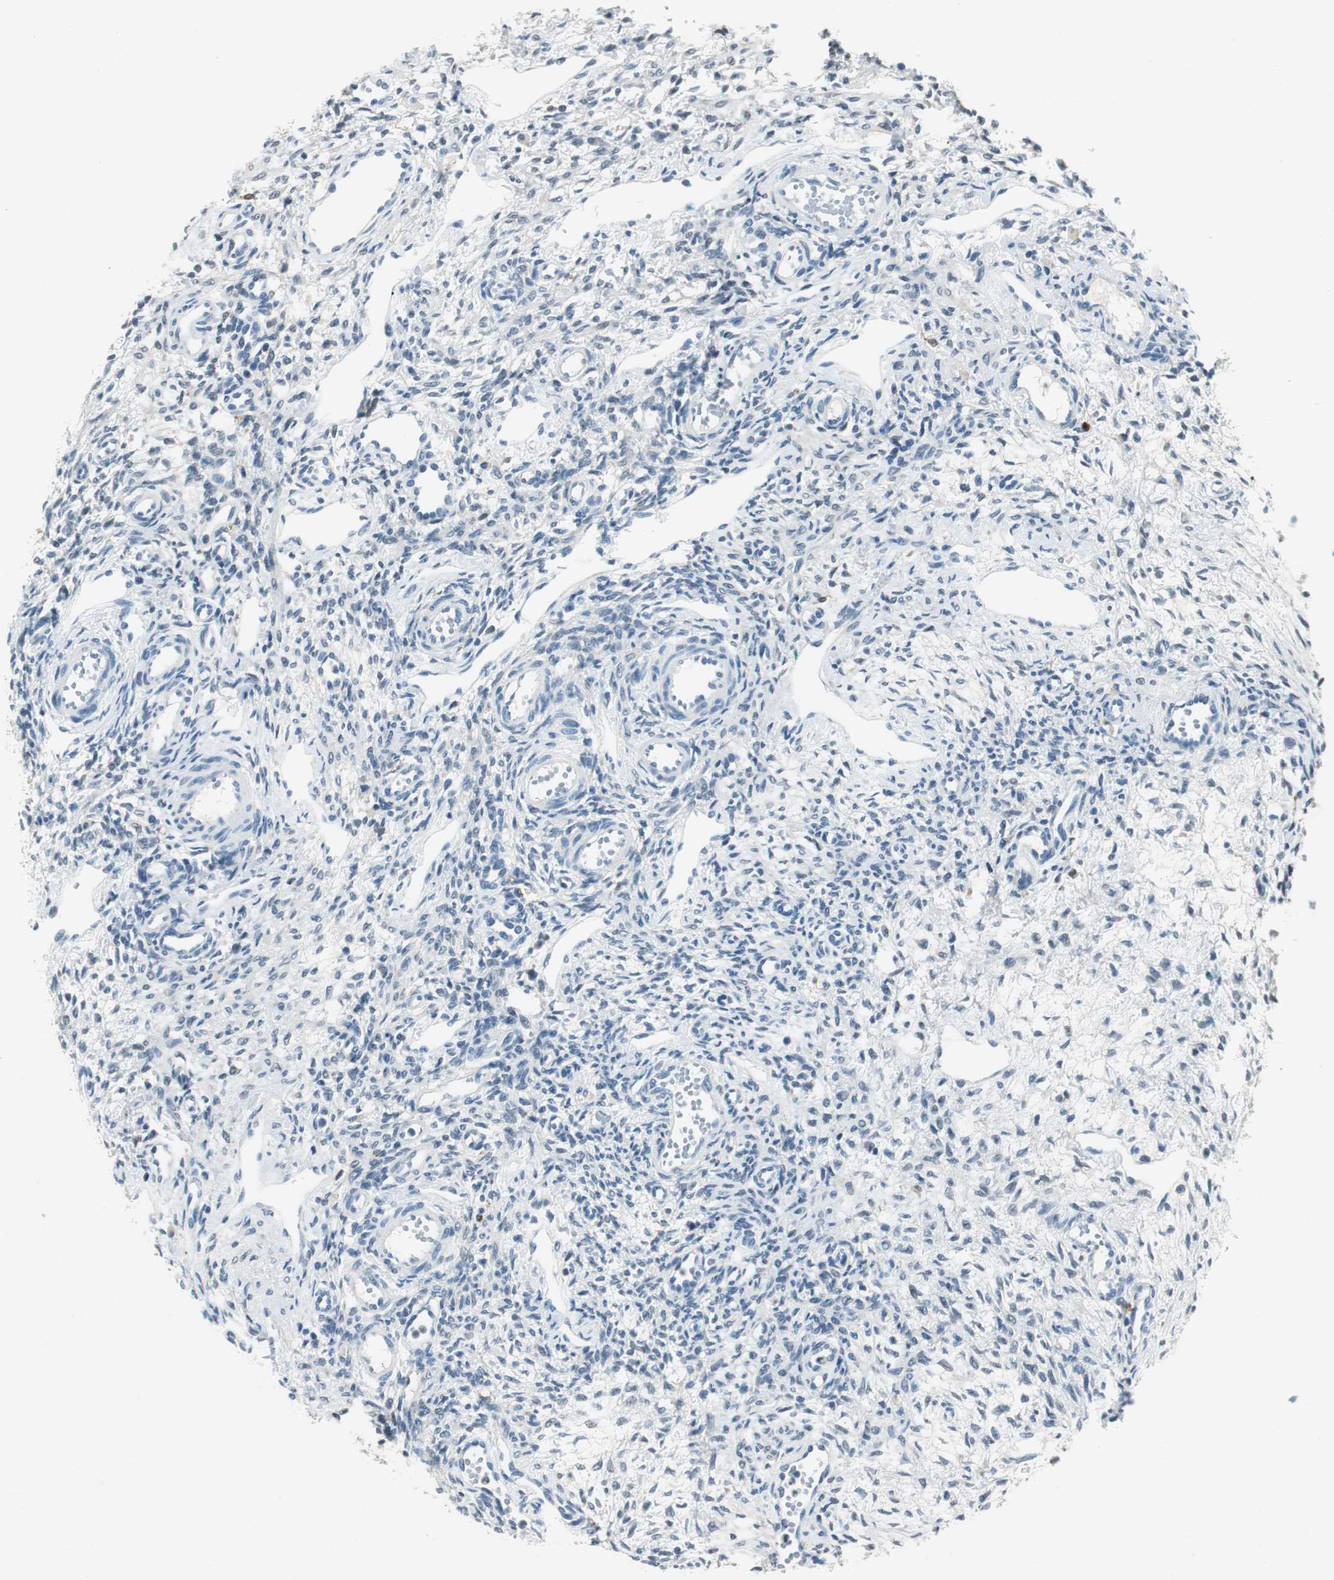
{"staining": {"intensity": "negative", "quantity": "none", "location": "none"}, "tissue": "ovary", "cell_type": "Ovarian stroma cells", "image_type": "normal", "snomed": [{"axis": "morphology", "description": "Normal tissue, NOS"}, {"axis": "topography", "description": "Ovary"}], "caption": "Immunohistochemistry (IHC) histopathology image of unremarkable ovary stained for a protein (brown), which demonstrates no positivity in ovarian stroma cells. The staining is performed using DAB (3,3'-diaminobenzidine) brown chromogen with nuclei counter-stained in using hematoxylin.", "gene": "ME1", "patient": {"sex": "female", "age": 33}}